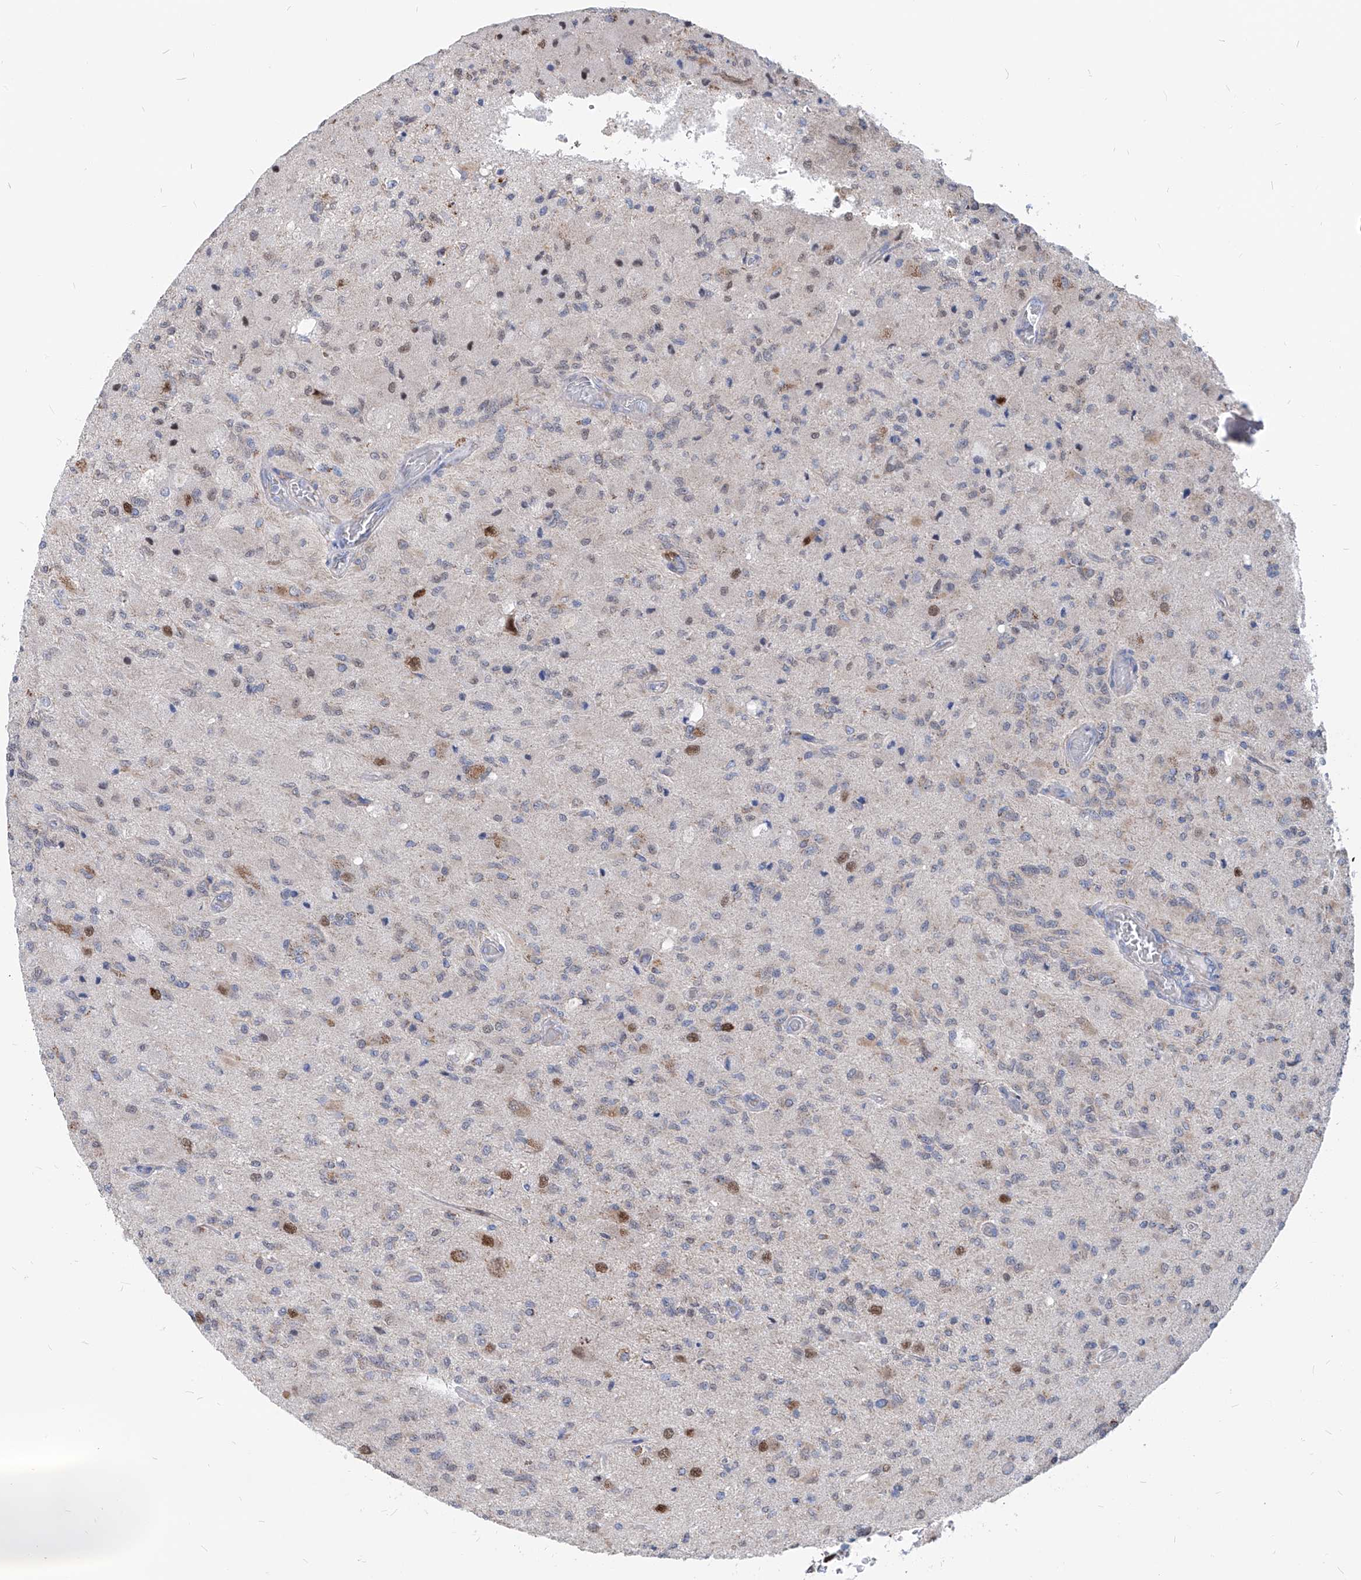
{"staining": {"intensity": "negative", "quantity": "none", "location": "none"}, "tissue": "glioma", "cell_type": "Tumor cells", "image_type": "cancer", "snomed": [{"axis": "morphology", "description": "Normal tissue, NOS"}, {"axis": "morphology", "description": "Glioma, malignant, High grade"}, {"axis": "topography", "description": "Cerebral cortex"}], "caption": "Tumor cells show no significant expression in glioma.", "gene": "AGPS", "patient": {"sex": "male", "age": 77}}